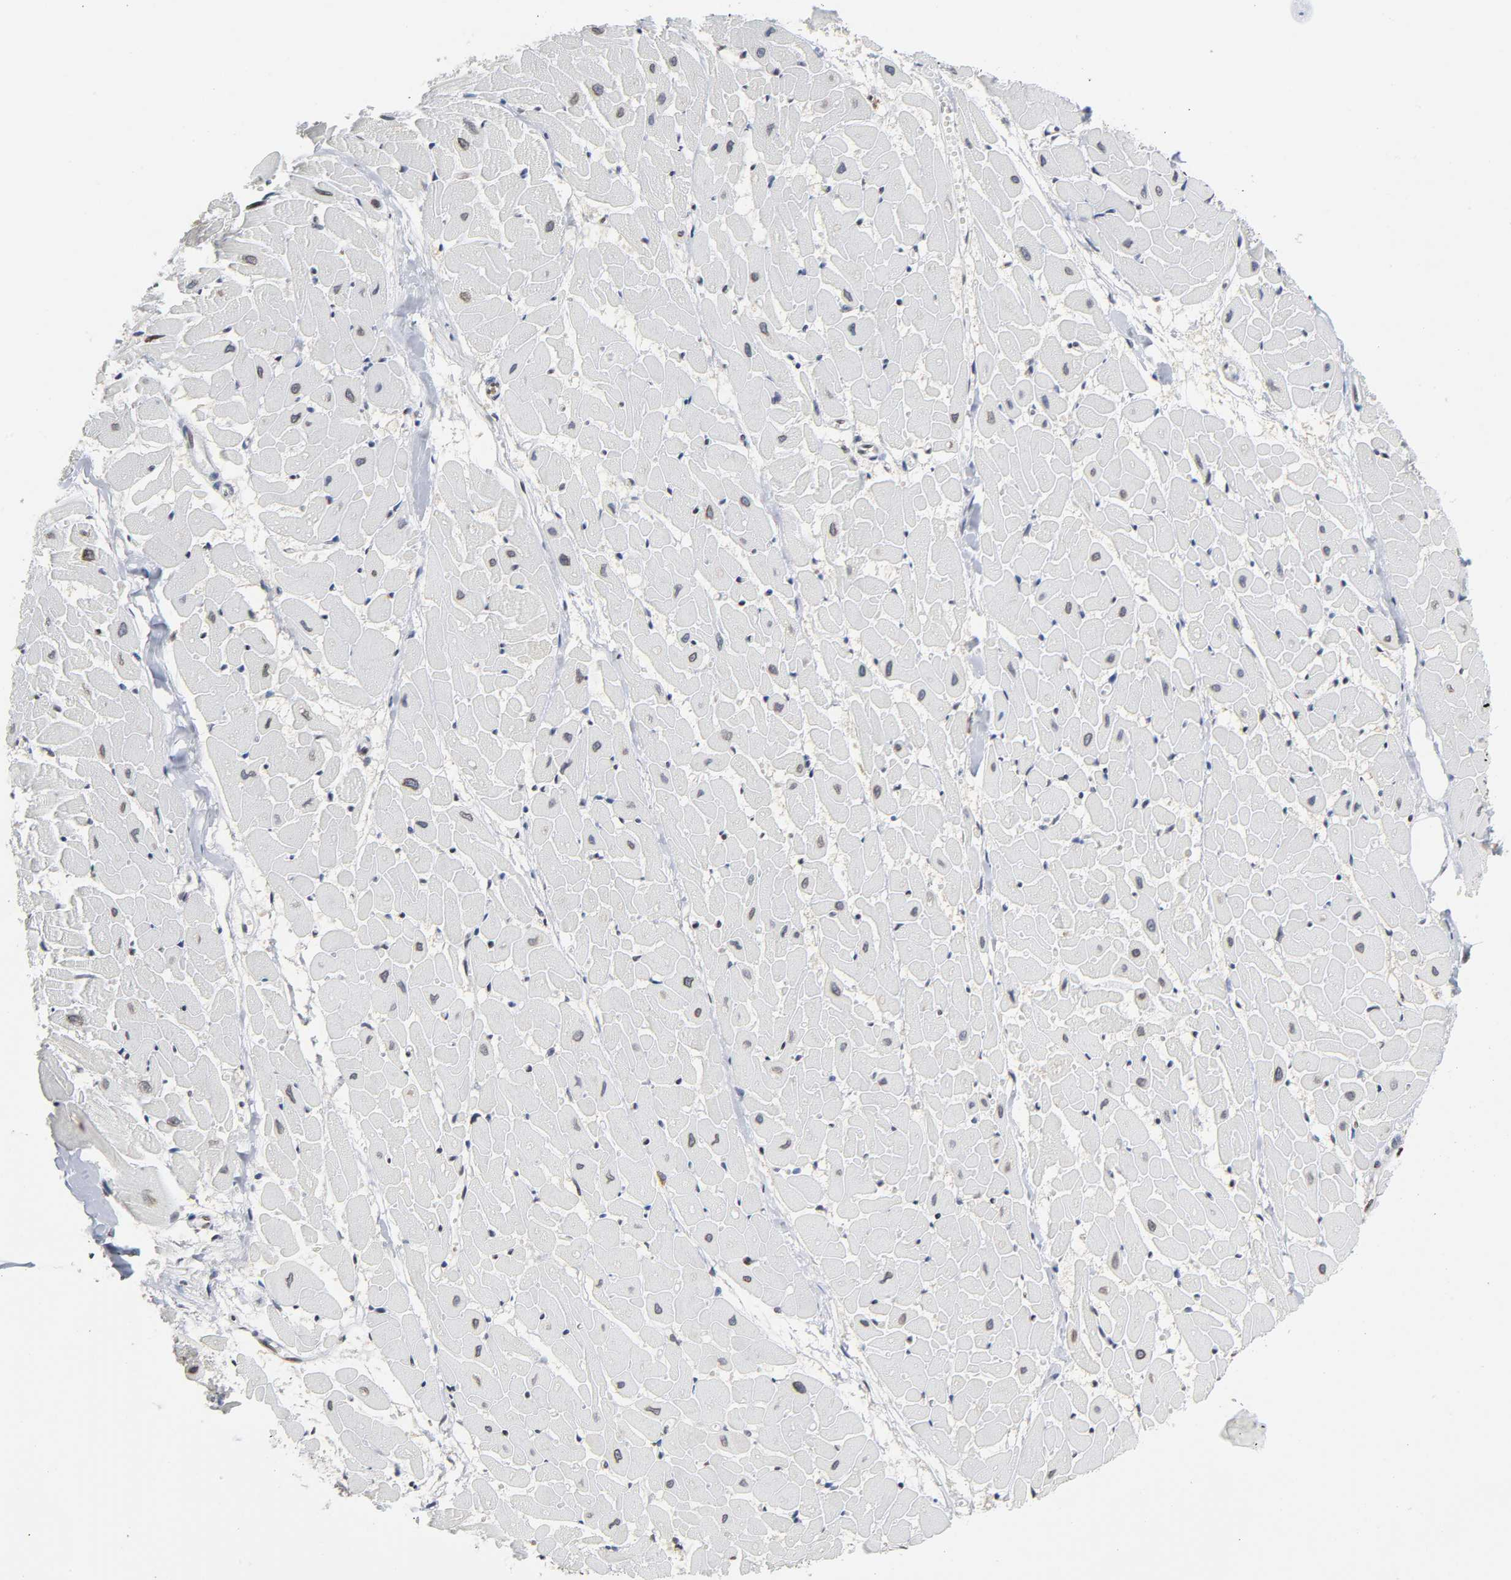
{"staining": {"intensity": "moderate", "quantity": ">75%", "location": "nuclear"}, "tissue": "heart muscle", "cell_type": "Cardiomyocytes", "image_type": "normal", "snomed": [{"axis": "morphology", "description": "Normal tissue, NOS"}, {"axis": "topography", "description": "Heart"}], "caption": "Cardiomyocytes reveal medium levels of moderate nuclear expression in approximately >75% of cells in benign heart muscle. The staining is performed using DAB brown chromogen to label protein expression. The nuclei are counter-stained blue using hematoxylin.", "gene": "SUMO1", "patient": {"sex": "female", "age": 19}}